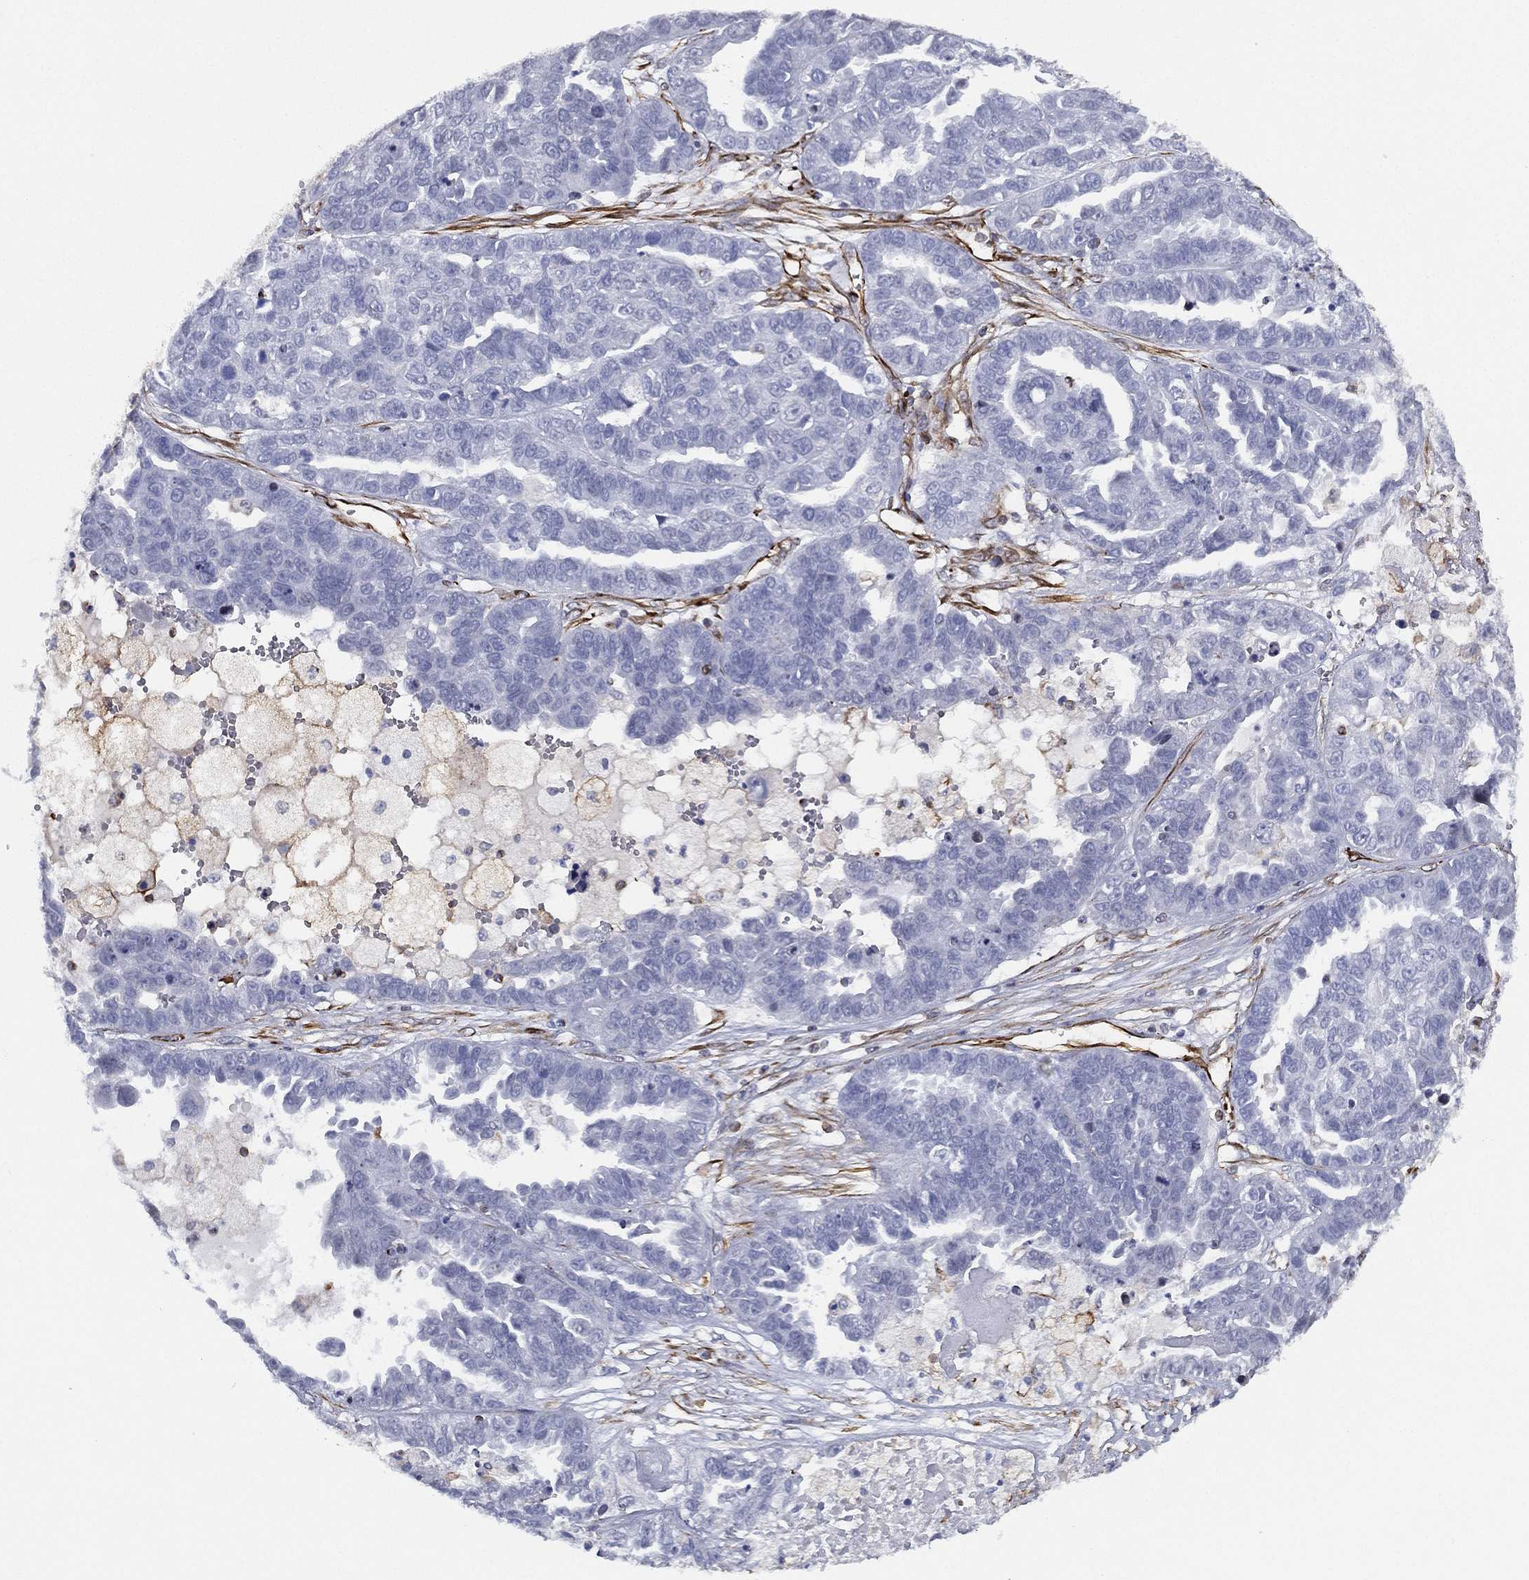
{"staining": {"intensity": "negative", "quantity": "none", "location": "none"}, "tissue": "ovarian cancer", "cell_type": "Tumor cells", "image_type": "cancer", "snomed": [{"axis": "morphology", "description": "Cystadenocarcinoma, serous, NOS"}, {"axis": "topography", "description": "Ovary"}], "caption": "Immunohistochemistry (IHC) histopathology image of human serous cystadenocarcinoma (ovarian) stained for a protein (brown), which exhibits no expression in tumor cells.", "gene": "MAS1", "patient": {"sex": "female", "age": 87}}